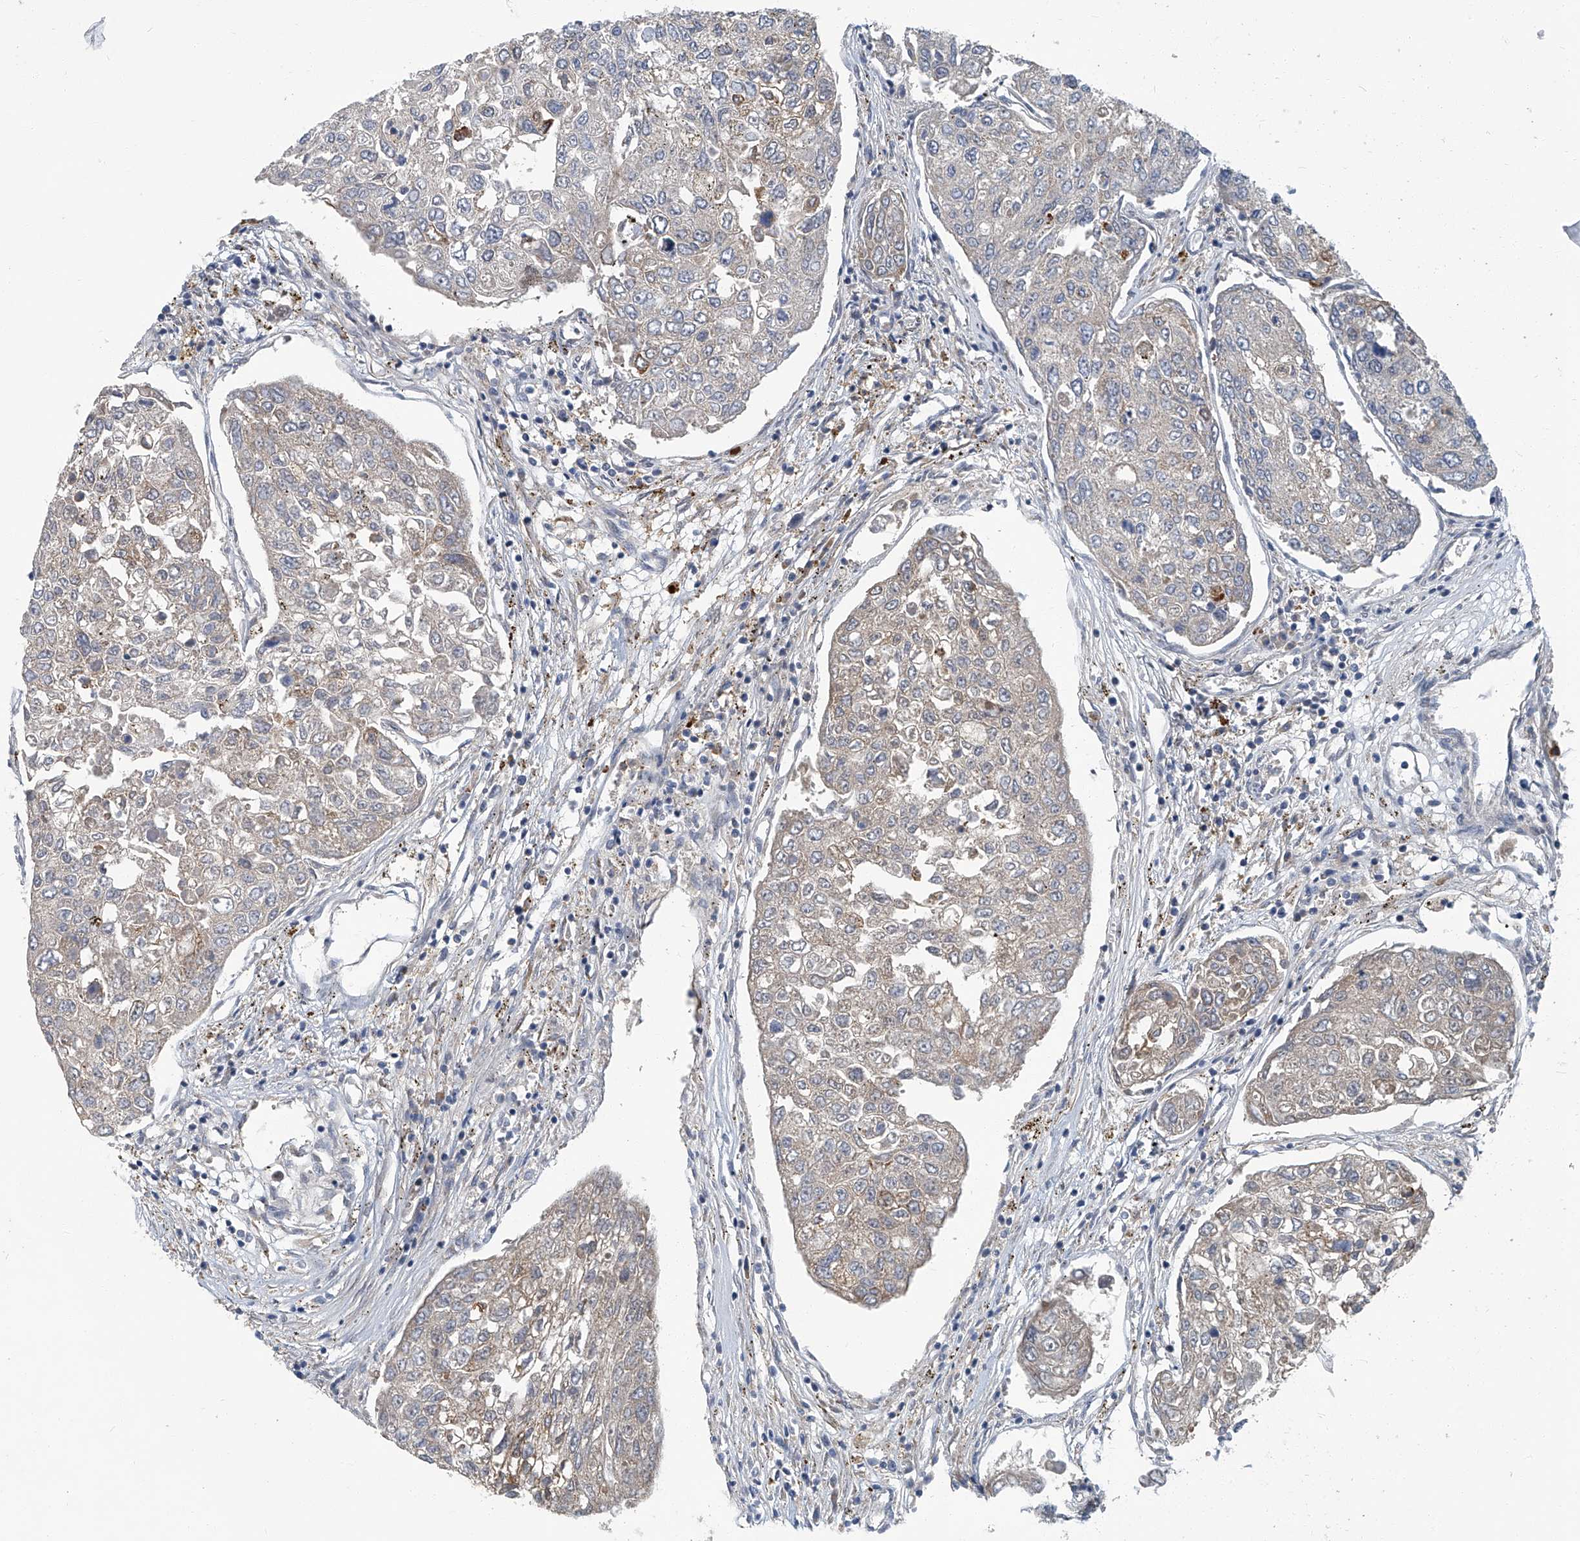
{"staining": {"intensity": "negative", "quantity": "none", "location": "none"}, "tissue": "urothelial cancer", "cell_type": "Tumor cells", "image_type": "cancer", "snomed": [{"axis": "morphology", "description": "Urothelial carcinoma, High grade"}, {"axis": "topography", "description": "Lymph node"}, {"axis": "topography", "description": "Urinary bladder"}], "caption": "Tumor cells show no significant protein positivity in urothelial cancer. (DAB immunohistochemistry with hematoxylin counter stain).", "gene": "AKNAD1", "patient": {"sex": "male", "age": 51}}